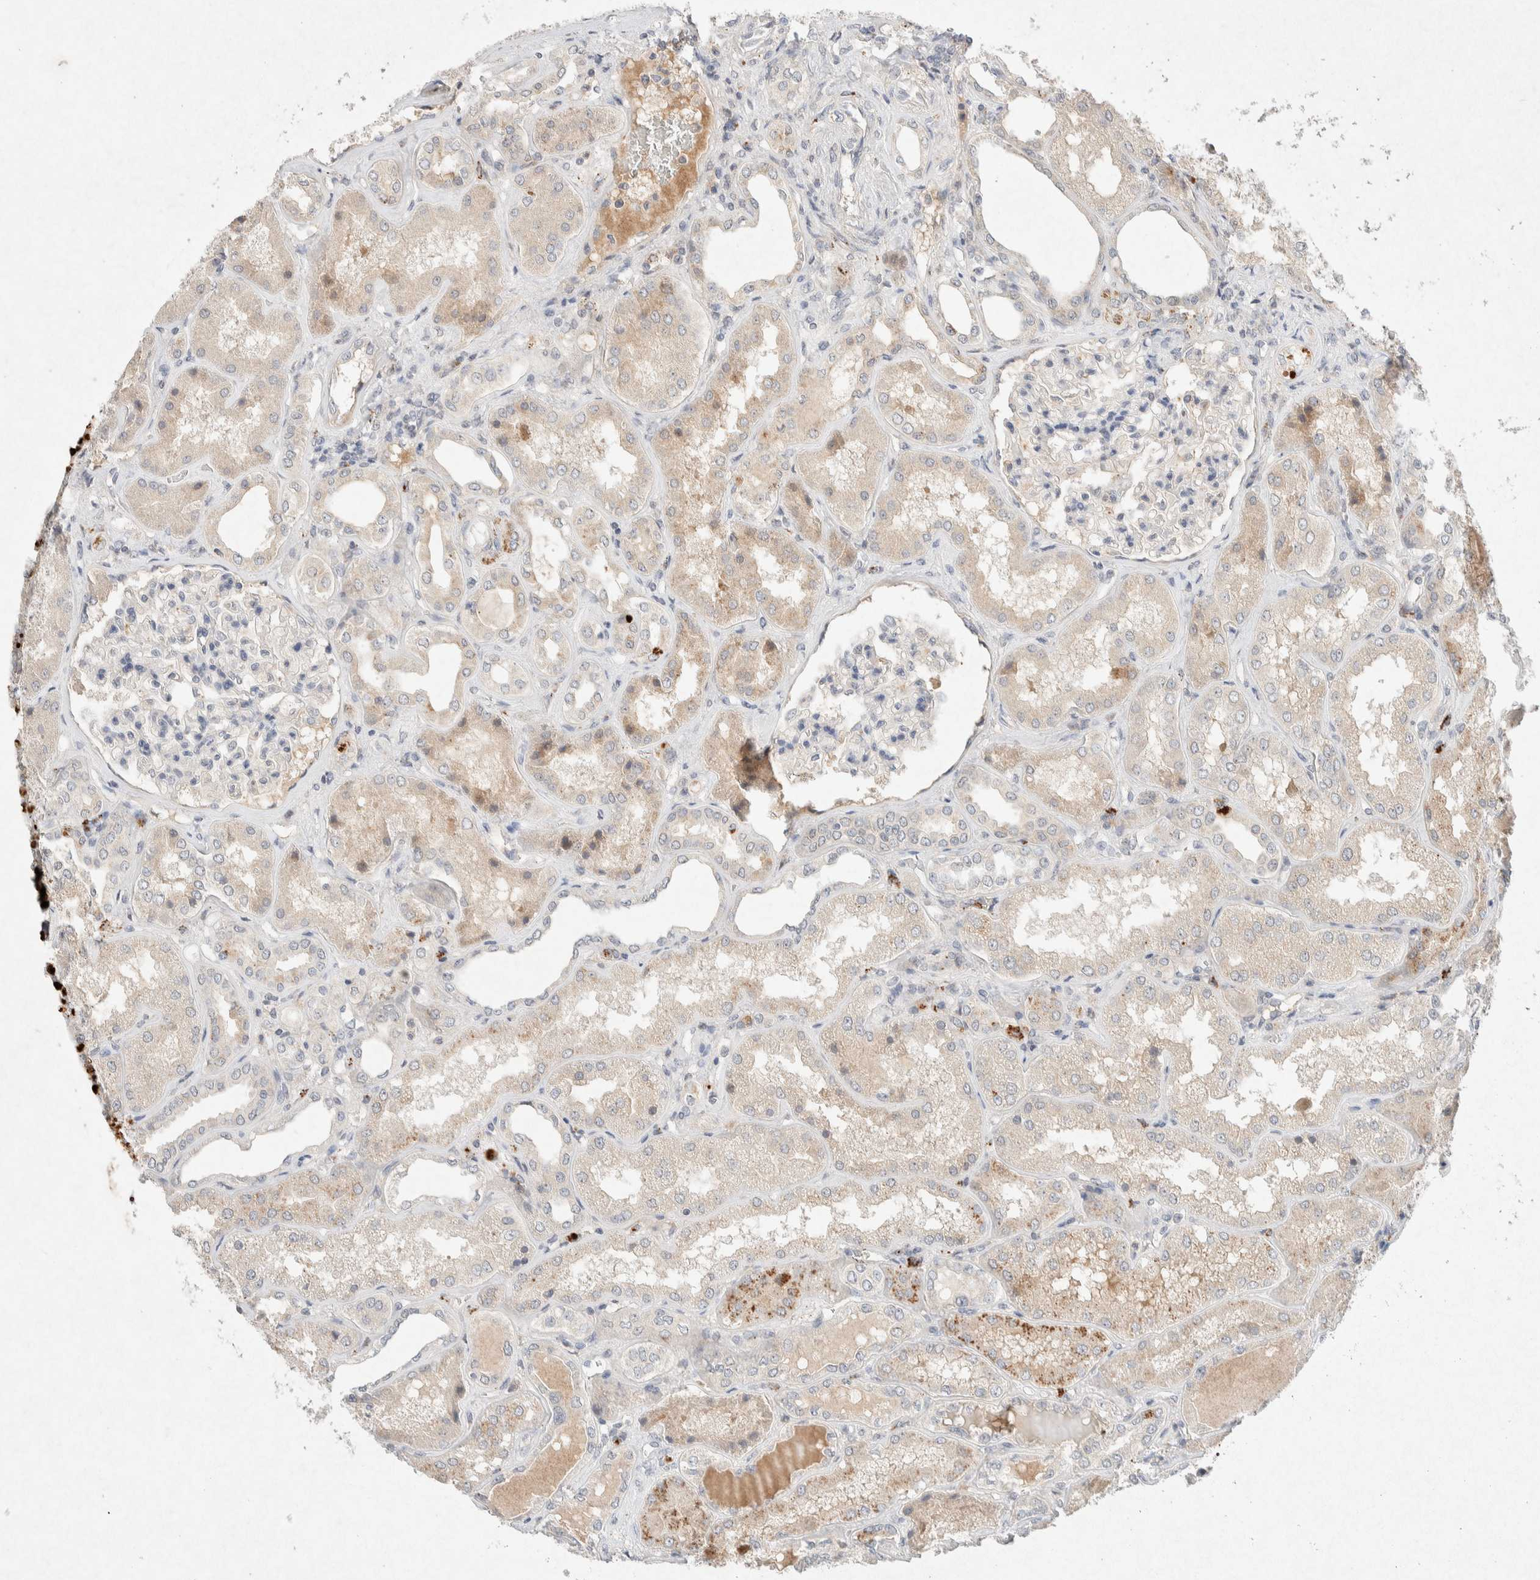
{"staining": {"intensity": "negative", "quantity": "none", "location": "none"}, "tissue": "kidney", "cell_type": "Cells in glomeruli", "image_type": "normal", "snomed": [{"axis": "morphology", "description": "Normal tissue, NOS"}, {"axis": "topography", "description": "Kidney"}], "caption": "A high-resolution histopathology image shows immunohistochemistry staining of unremarkable kidney, which exhibits no significant staining in cells in glomeruli.", "gene": "GNAI1", "patient": {"sex": "female", "age": 56}}